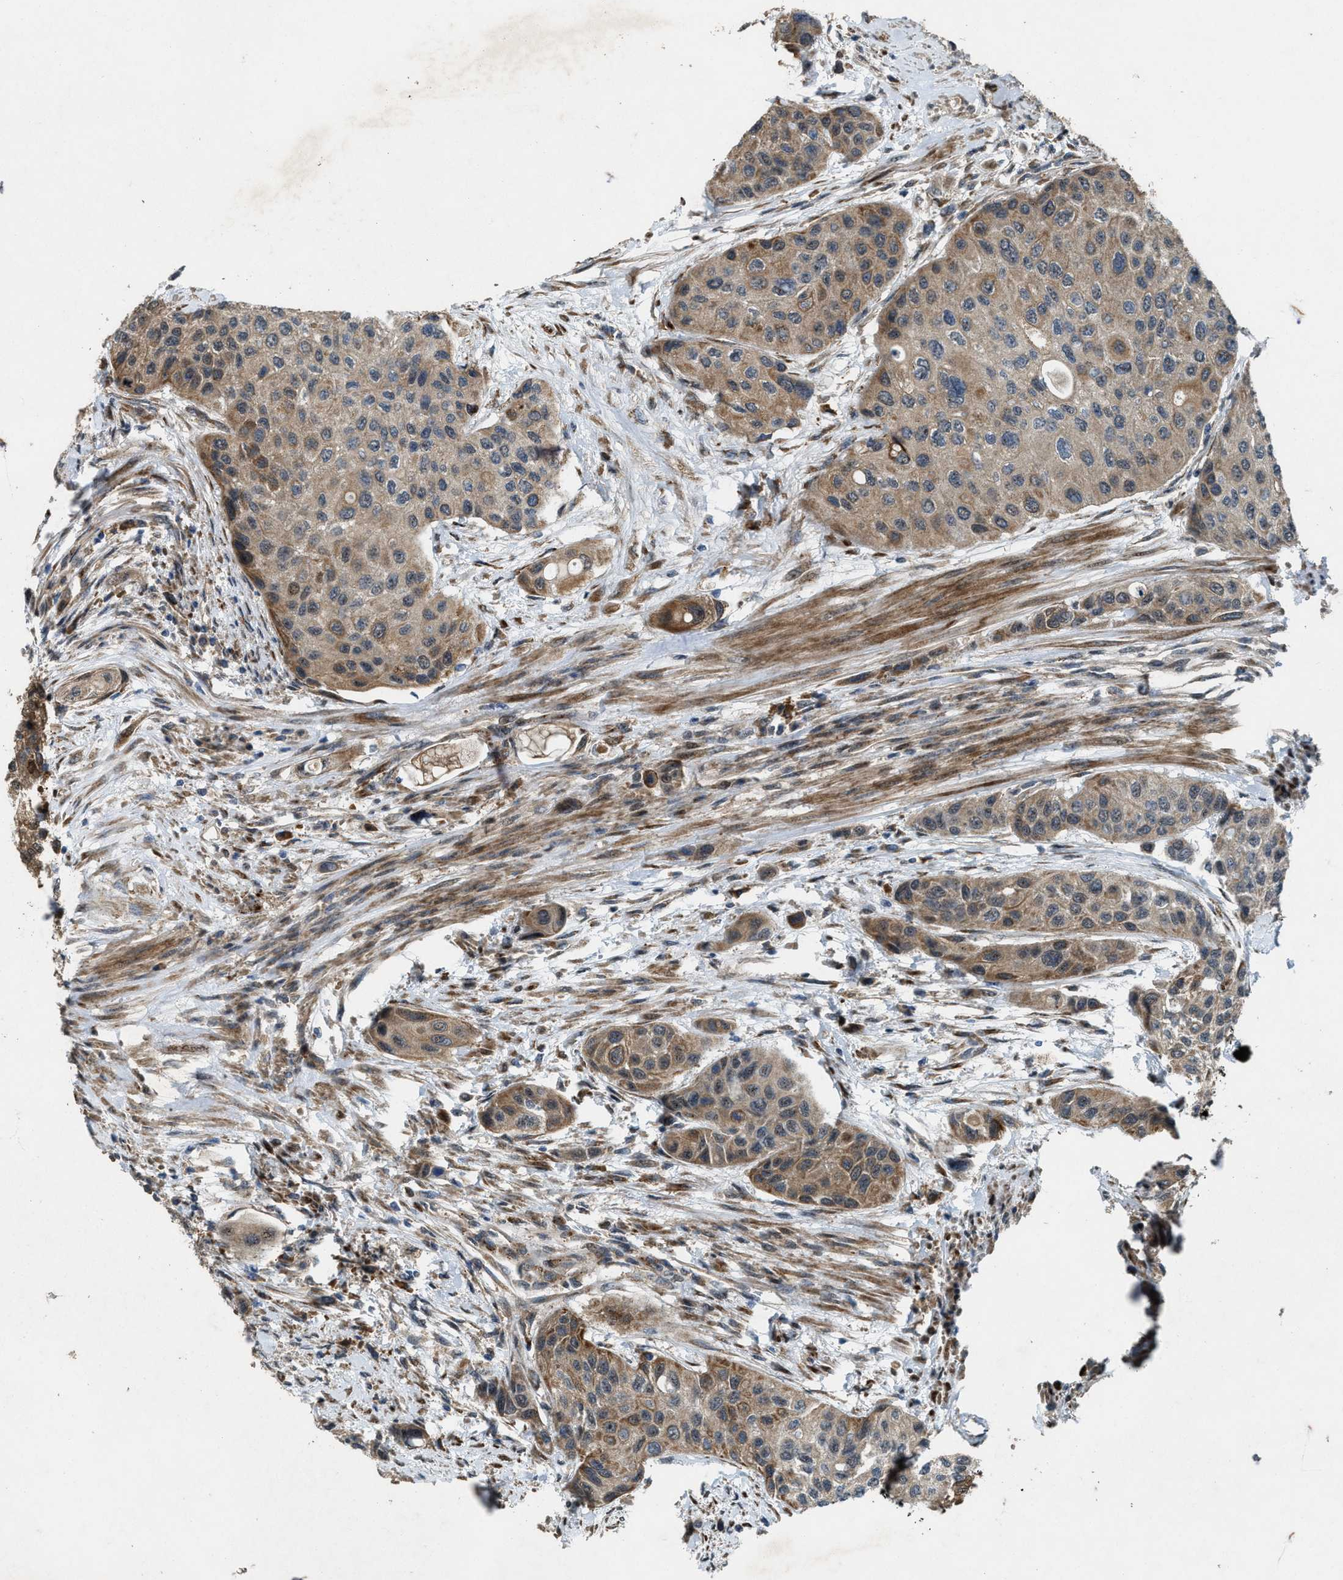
{"staining": {"intensity": "moderate", "quantity": ">75%", "location": "cytoplasmic/membranous"}, "tissue": "urothelial cancer", "cell_type": "Tumor cells", "image_type": "cancer", "snomed": [{"axis": "morphology", "description": "Urothelial carcinoma, High grade"}, {"axis": "topography", "description": "Urinary bladder"}], "caption": "Protein expression analysis of high-grade urothelial carcinoma reveals moderate cytoplasmic/membranous expression in about >75% of tumor cells.", "gene": "LRRC72", "patient": {"sex": "female", "age": 56}}